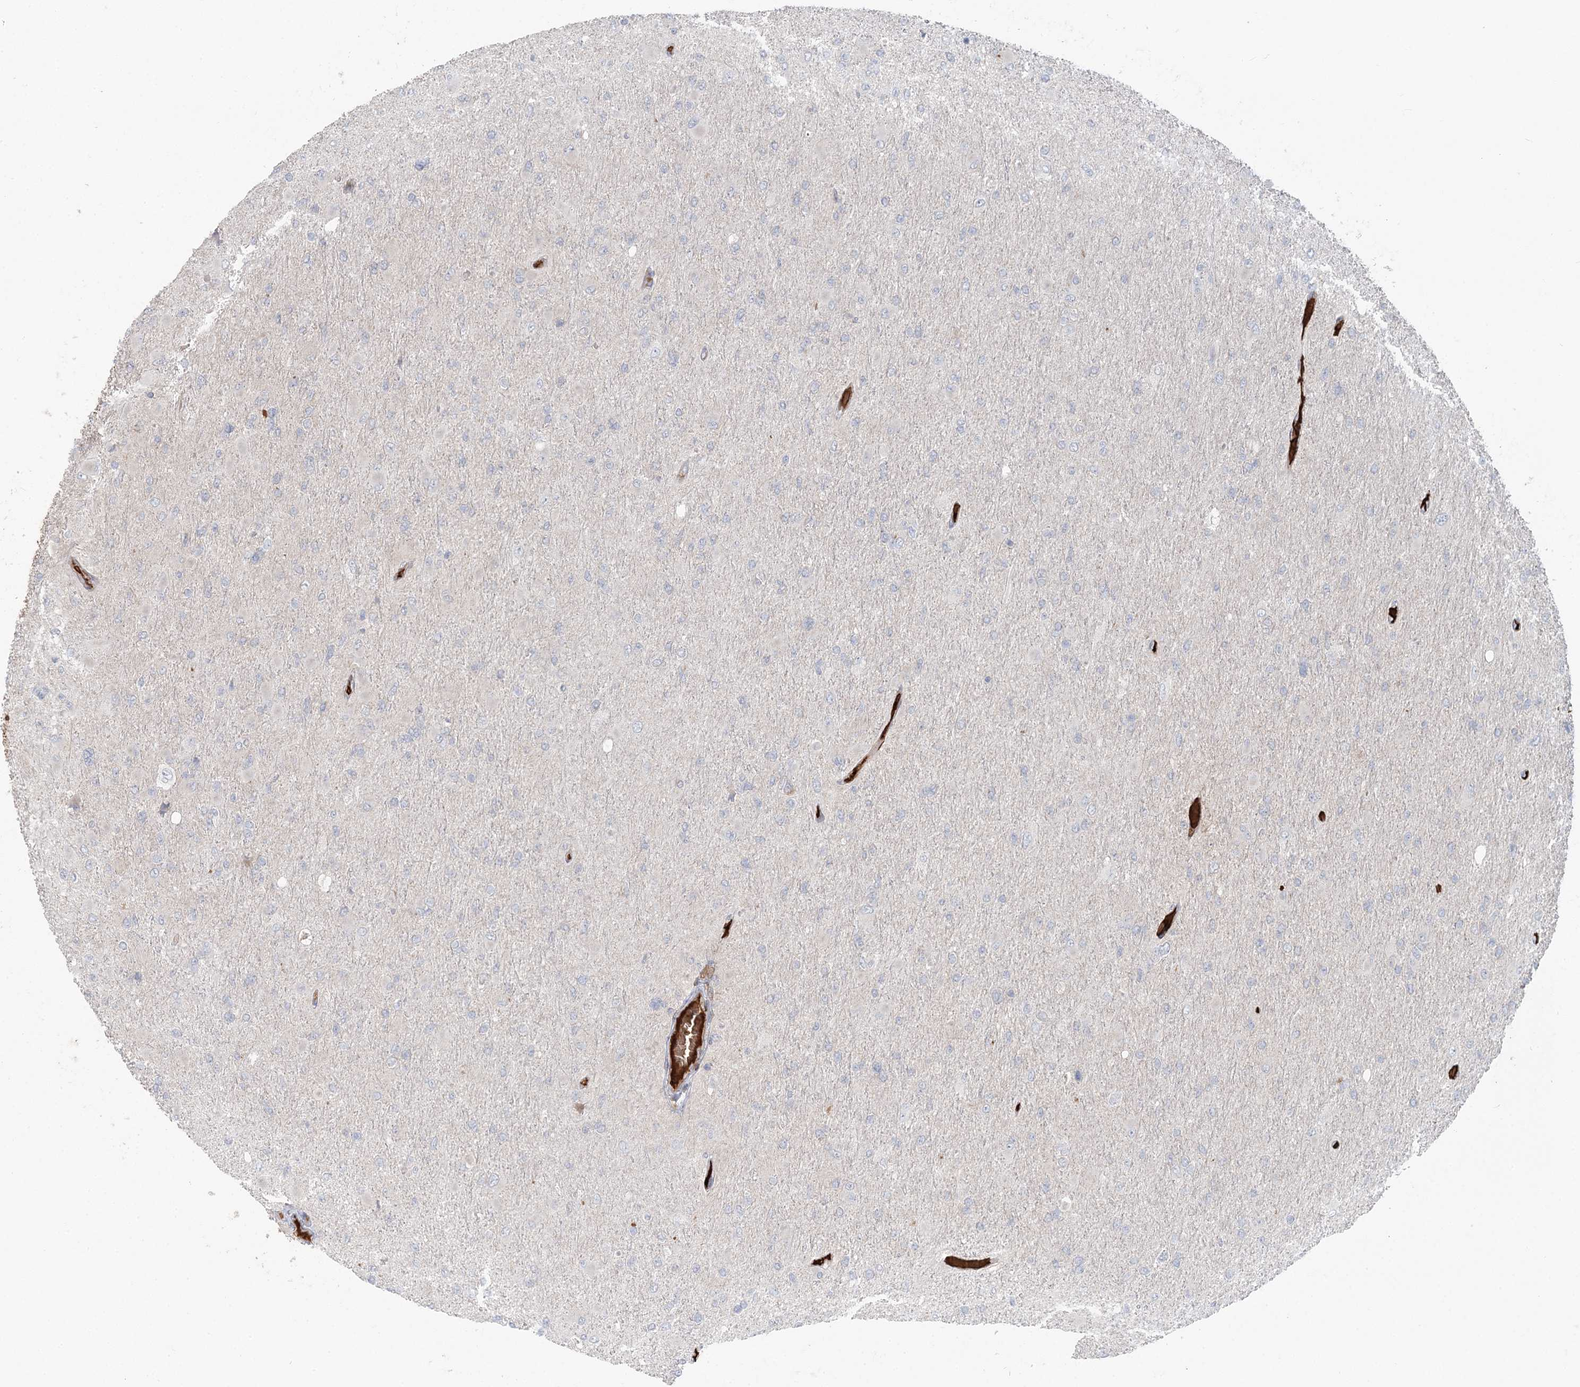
{"staining": {"intensity": "negative", "quantity": "none", "location": "none"}, "tissue": "glioma", "cell_type": "Tumor cells", "image_type": "cancer", "snomed": [{"axis": "morphology", "description": "Glioma, malignant, High grade"}, {"axis": "topography", "description": "Cerebral cortex"}], "caption": "High power microscopy photomicrograph of an immunohistochemistry photomicrograph of malignant high-grade glioma, revealing no significant positivity in tumor cells. (DAB (3,3'-diaminobenzidine) IHC with hematoxylin counter stain).", "gene": "SERINC1", "patient": {"sex": "female", "age": 36}}